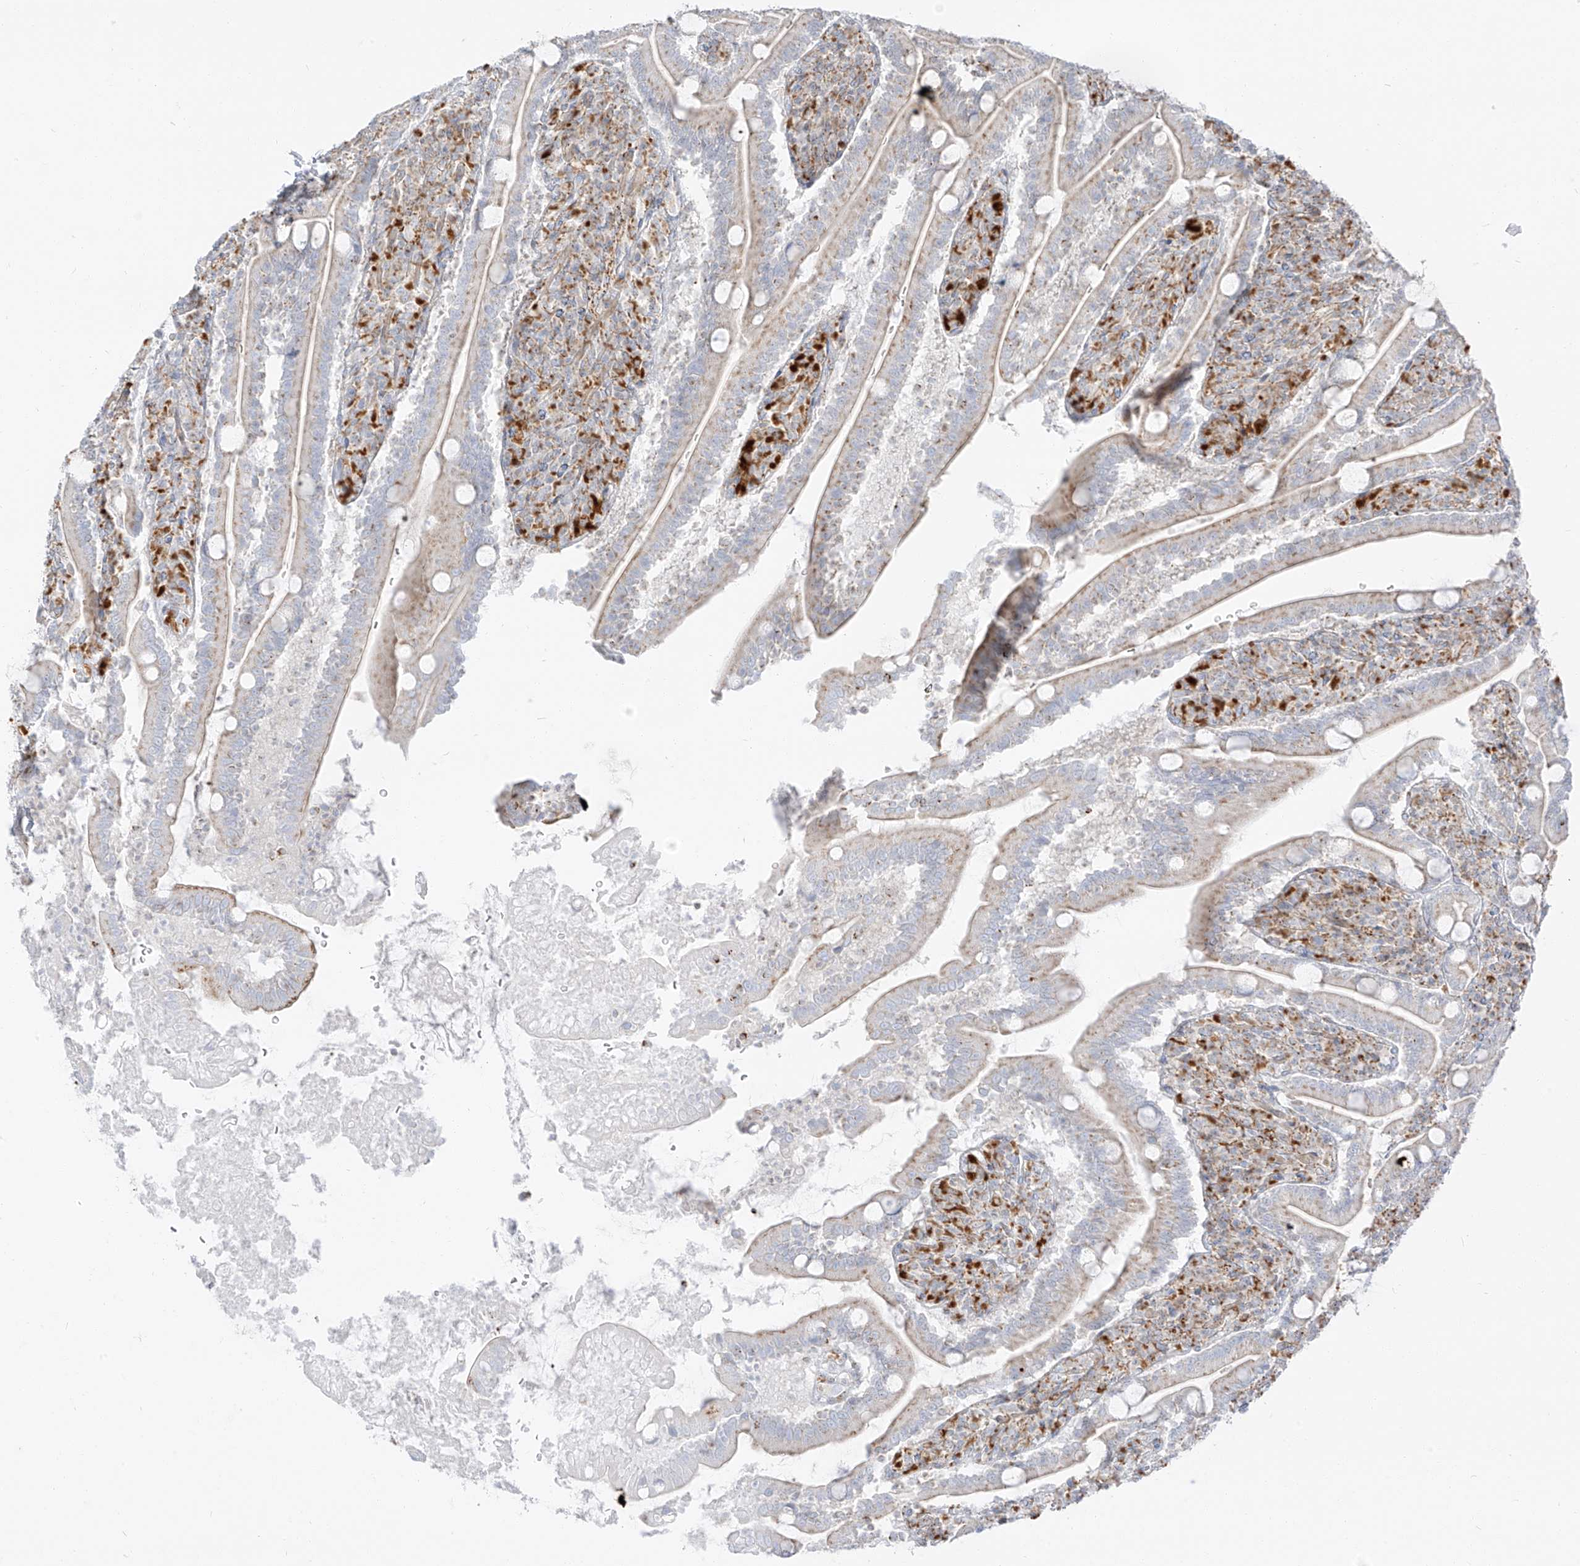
{"staining": {"intensity": "weak", "quantity": "25%-75%", "location": "cytoplasmic/membranous"}, "tissue": "duodenum", "cell_type": "Glandular cells", "image_type": "normal", "snomed": [{"axis": "morphology", "description": "Normal tissue, NOS"}, {"axis": "topography", "description": "Duodenum"}], "caption": "High-magnification brightfield microscopy of unremarkable duodenum stained with DAB (brown) and counterstained with hematoxylin (blue). glandular cells exhibit weak cytoplasmic/membranous positivity is appreciated in about25%-75% of cells. The staining was performed using DAB (3,3'-diaminobenzidine) to visualize the protein expression in brown, while the nuclei were stained in blue with hematoxylin (Magnification: 20x).", "gene": "SLC35F6", "patient": {"sex": "male", "age": 35}}